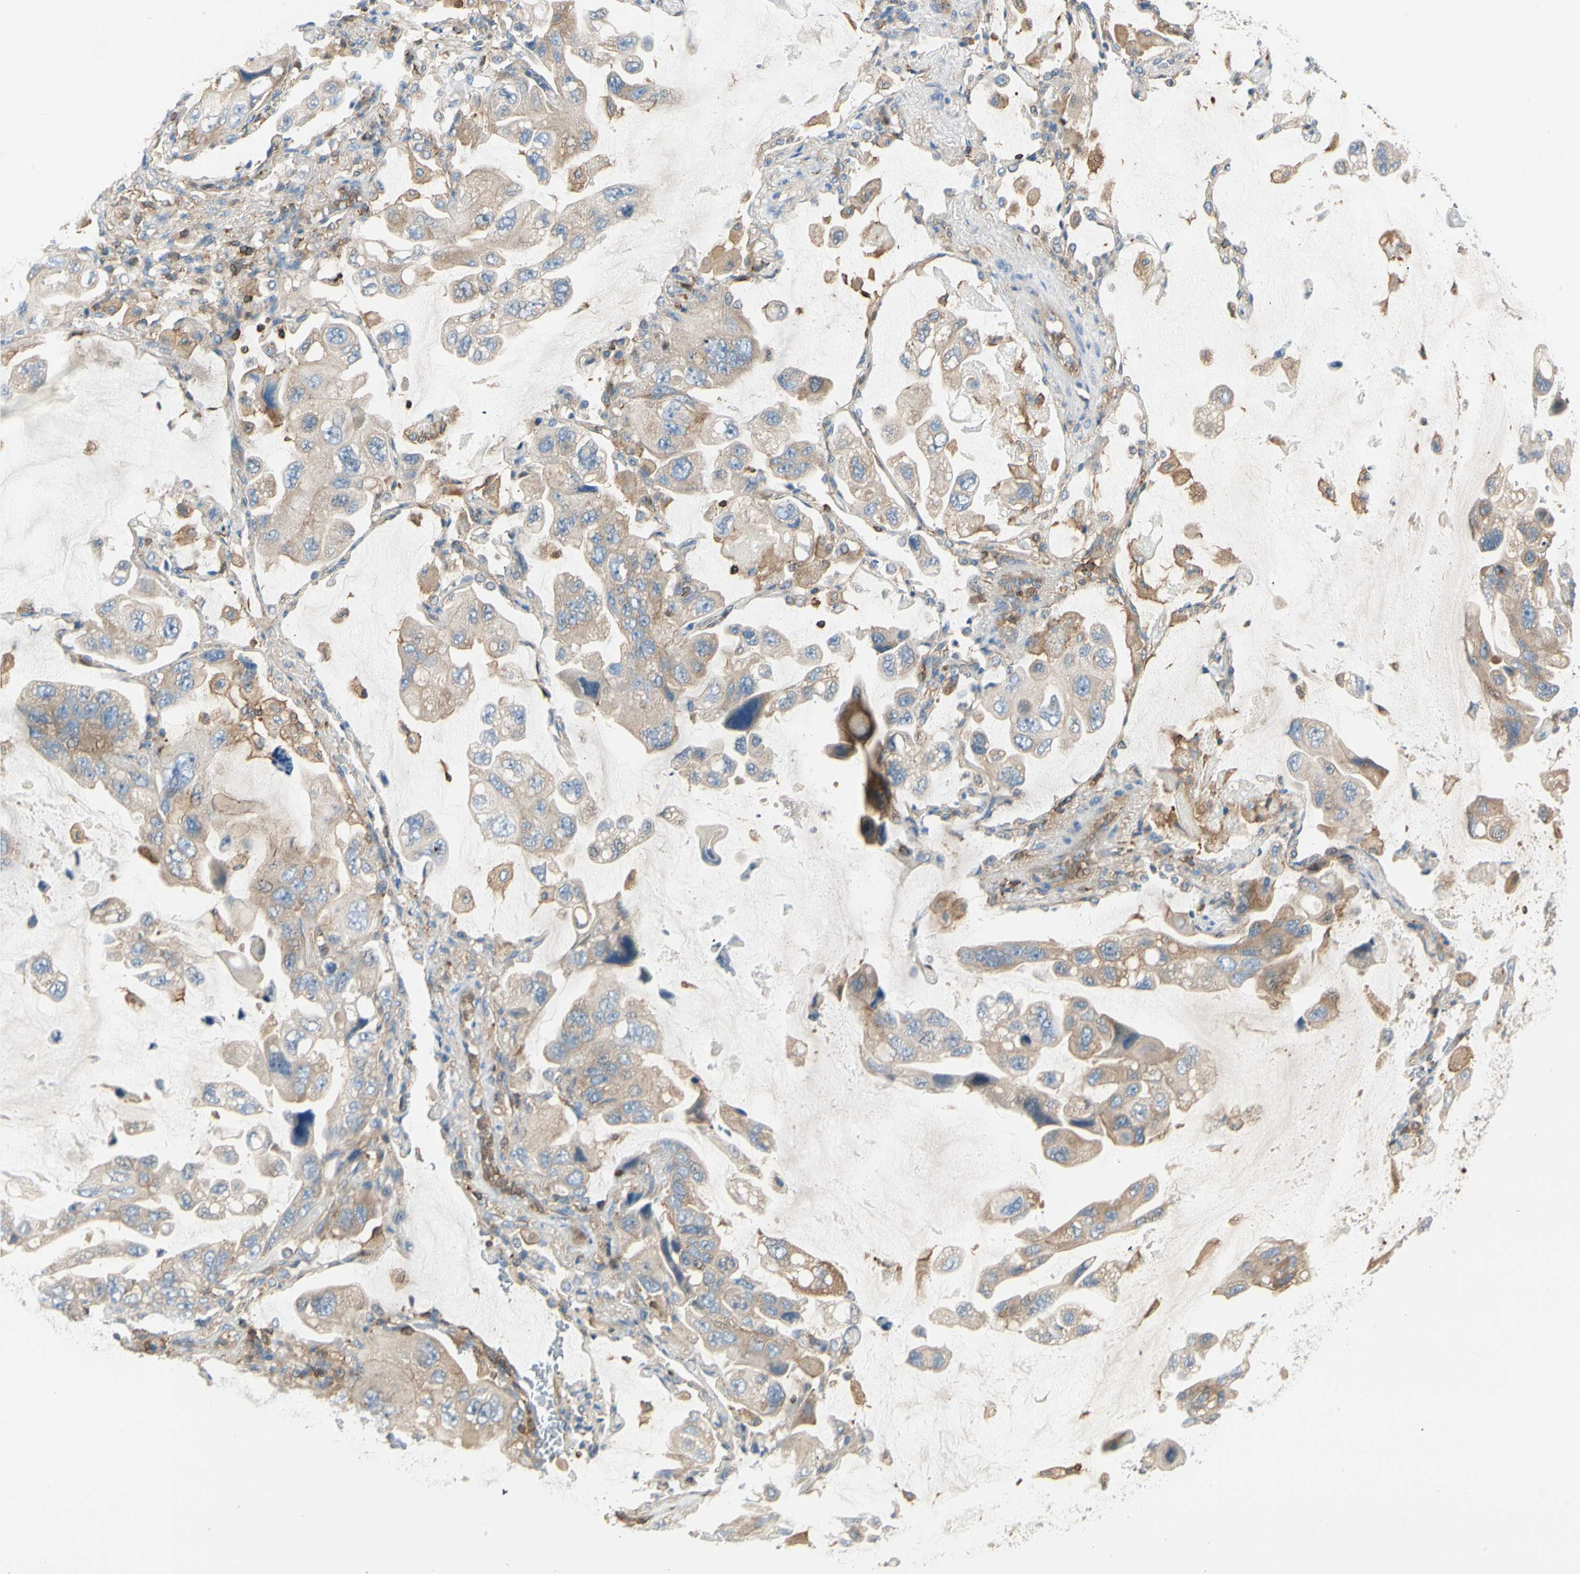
{"staining": {"intensity": "weak", "quantity": ">75%", "location": "cytoplasmic/membranous"}, "tissue": "lung cancer", "cell_type": "Tumor cells", "image_type": "cancer", "snomed": [{"axis": "morphology", "description": "Squamous cell carcinoma, NOS"}, {"axis": "topography", "description": "Lung"}], "caption": "Immunohistochemical staining of human squamous cell carcinoma (lung) displays low levels of weak cytoplasmic/membranous staining in approximately >75% of tumor cells. Ihc stains the protein of interest in brown and the nuclei are stained blue.", "gene": "CAPZA2", "patient": {"sex": "female", "age": 73}}